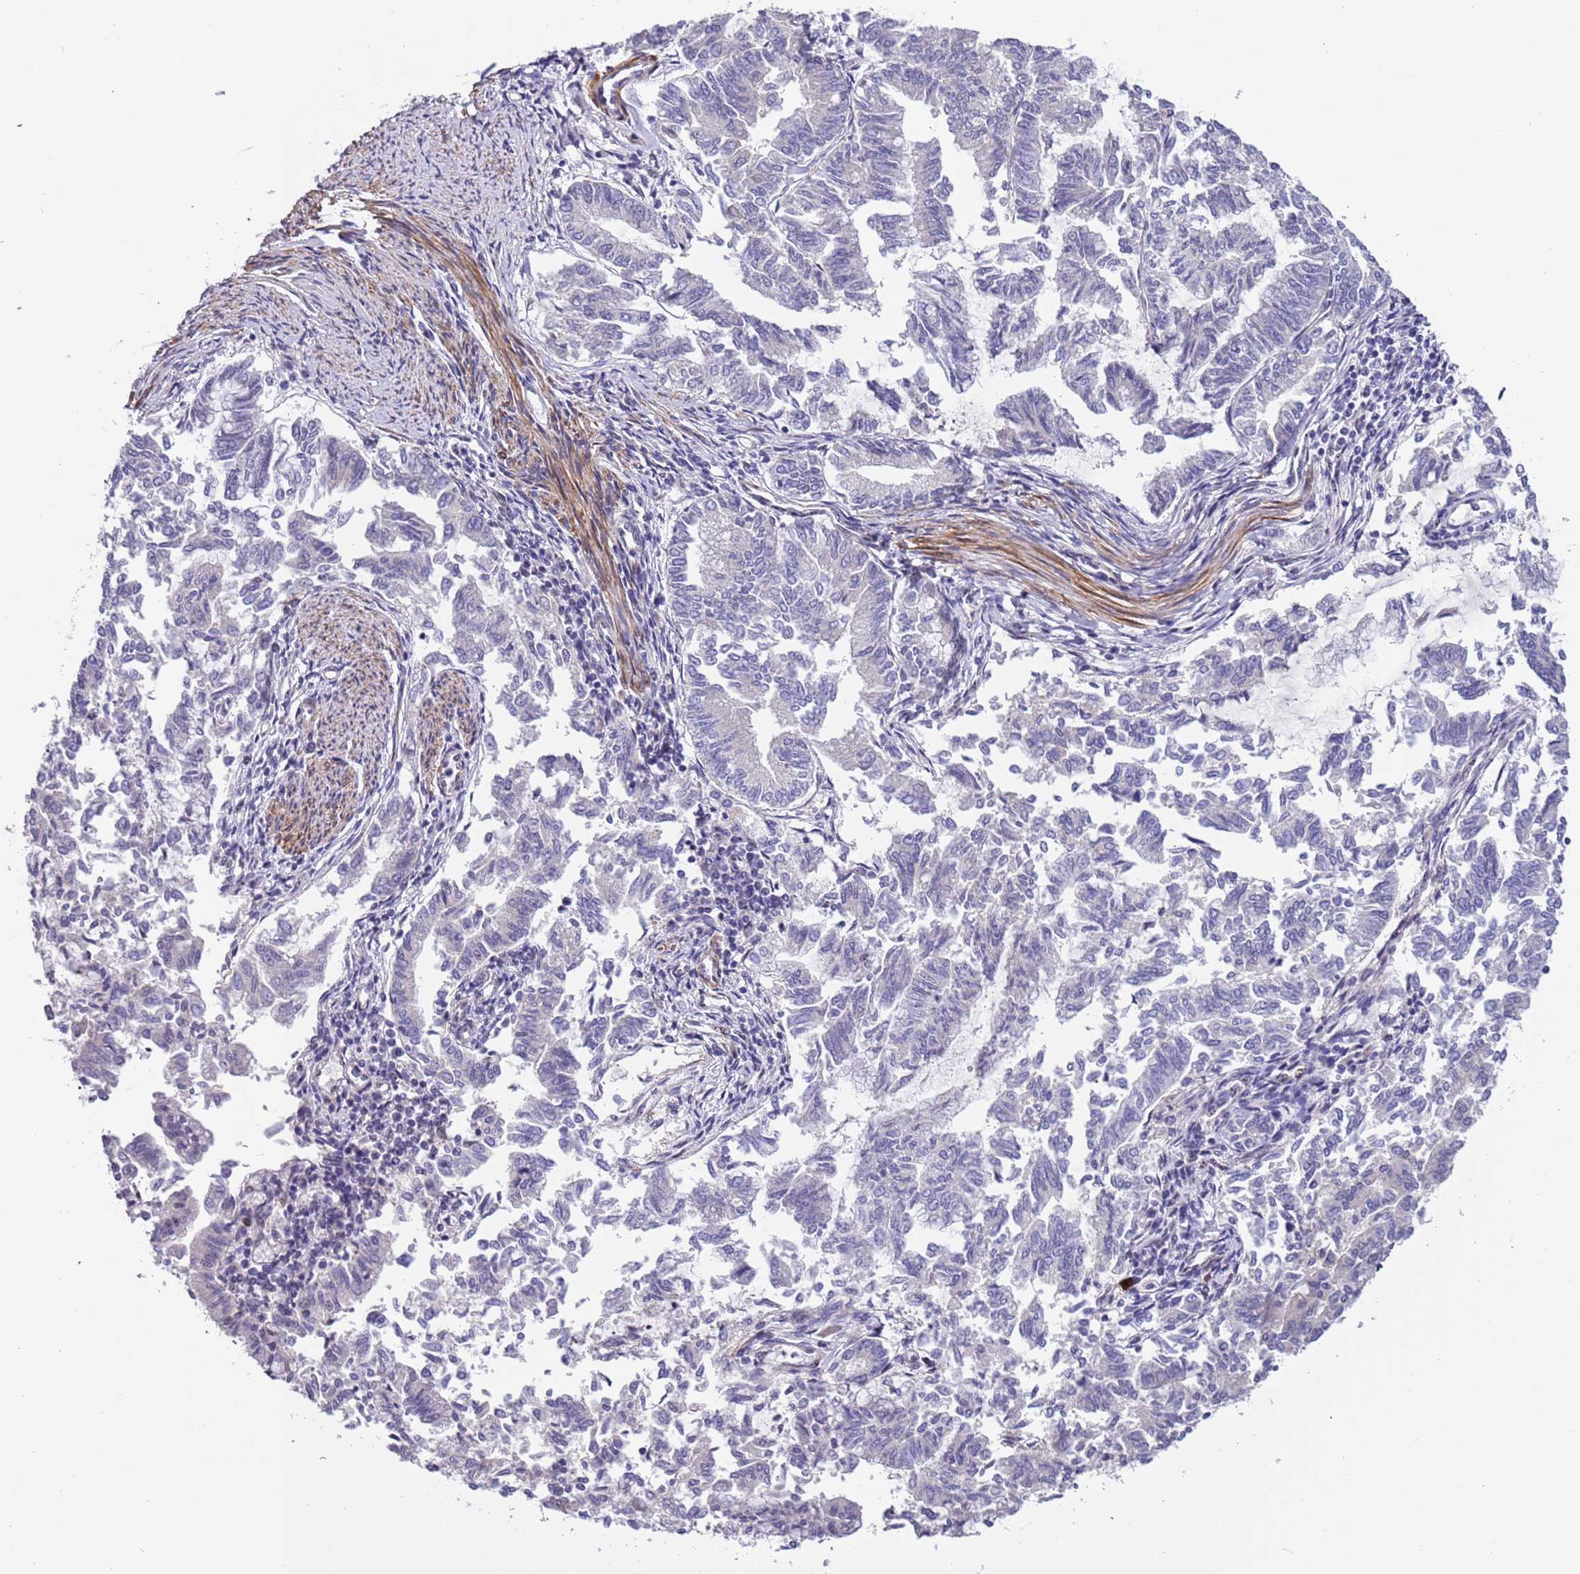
{"staining": {"intensity": "negative", "quantity": "none", "location": "none"}, "tissue": "endometrial cancer", "cell_type": "Tumor cells", "image_type": "cancer", "snomed": [{"axis": "morphology", "description": "Adenocarcinoma, NOS"}, {"axis": "topography", "description": "Endometrium"}], "caption": "DAB (3,3'-diaminobenzidine) immunohistochemical staining of endometrial cancer (adenocarcinoma) exhibits no significant positivity in tumor cells.", "gene": "PLEKHH1", "patient": {"sex": "female", "age": 79}}